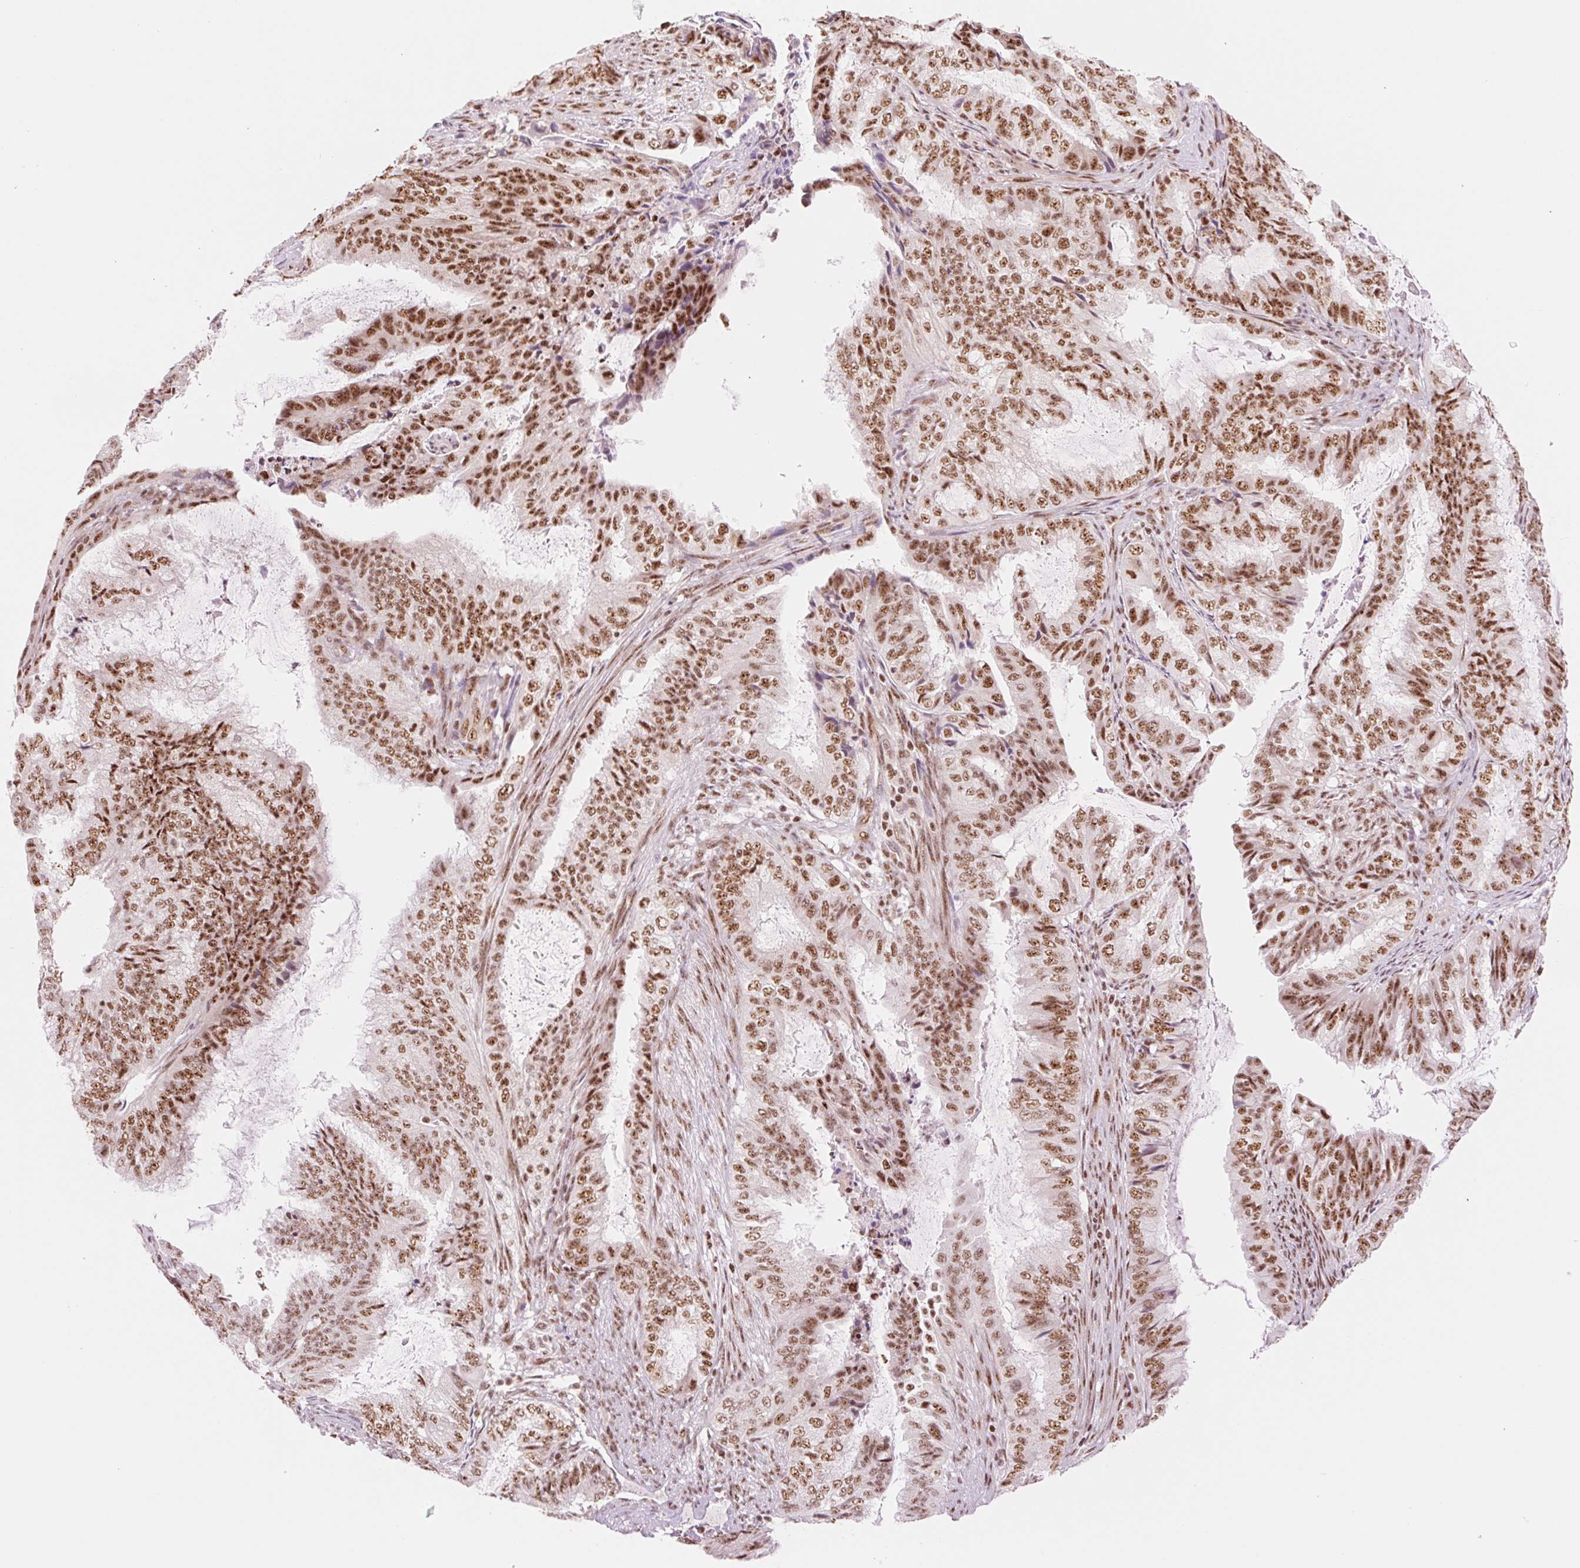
{"staining": {"intensity": "strong", "quantity": ">75%", "location": "nuclear"}, "tissue": "endometrial cancer", "cell_type": "Tumor cells", "image_type": "cancer", "snomed": [{"axis": "morphology", "description": "Adenocarcinoma, NOS"}, {"axis": "topography", "description": "Endometrium"}], "caption": "Human endometrial cancer stained with a protein marker shows strong staining in tumor cells.", "gene": "PRDM11", "patient": {"sex": "female", "age": 51}}